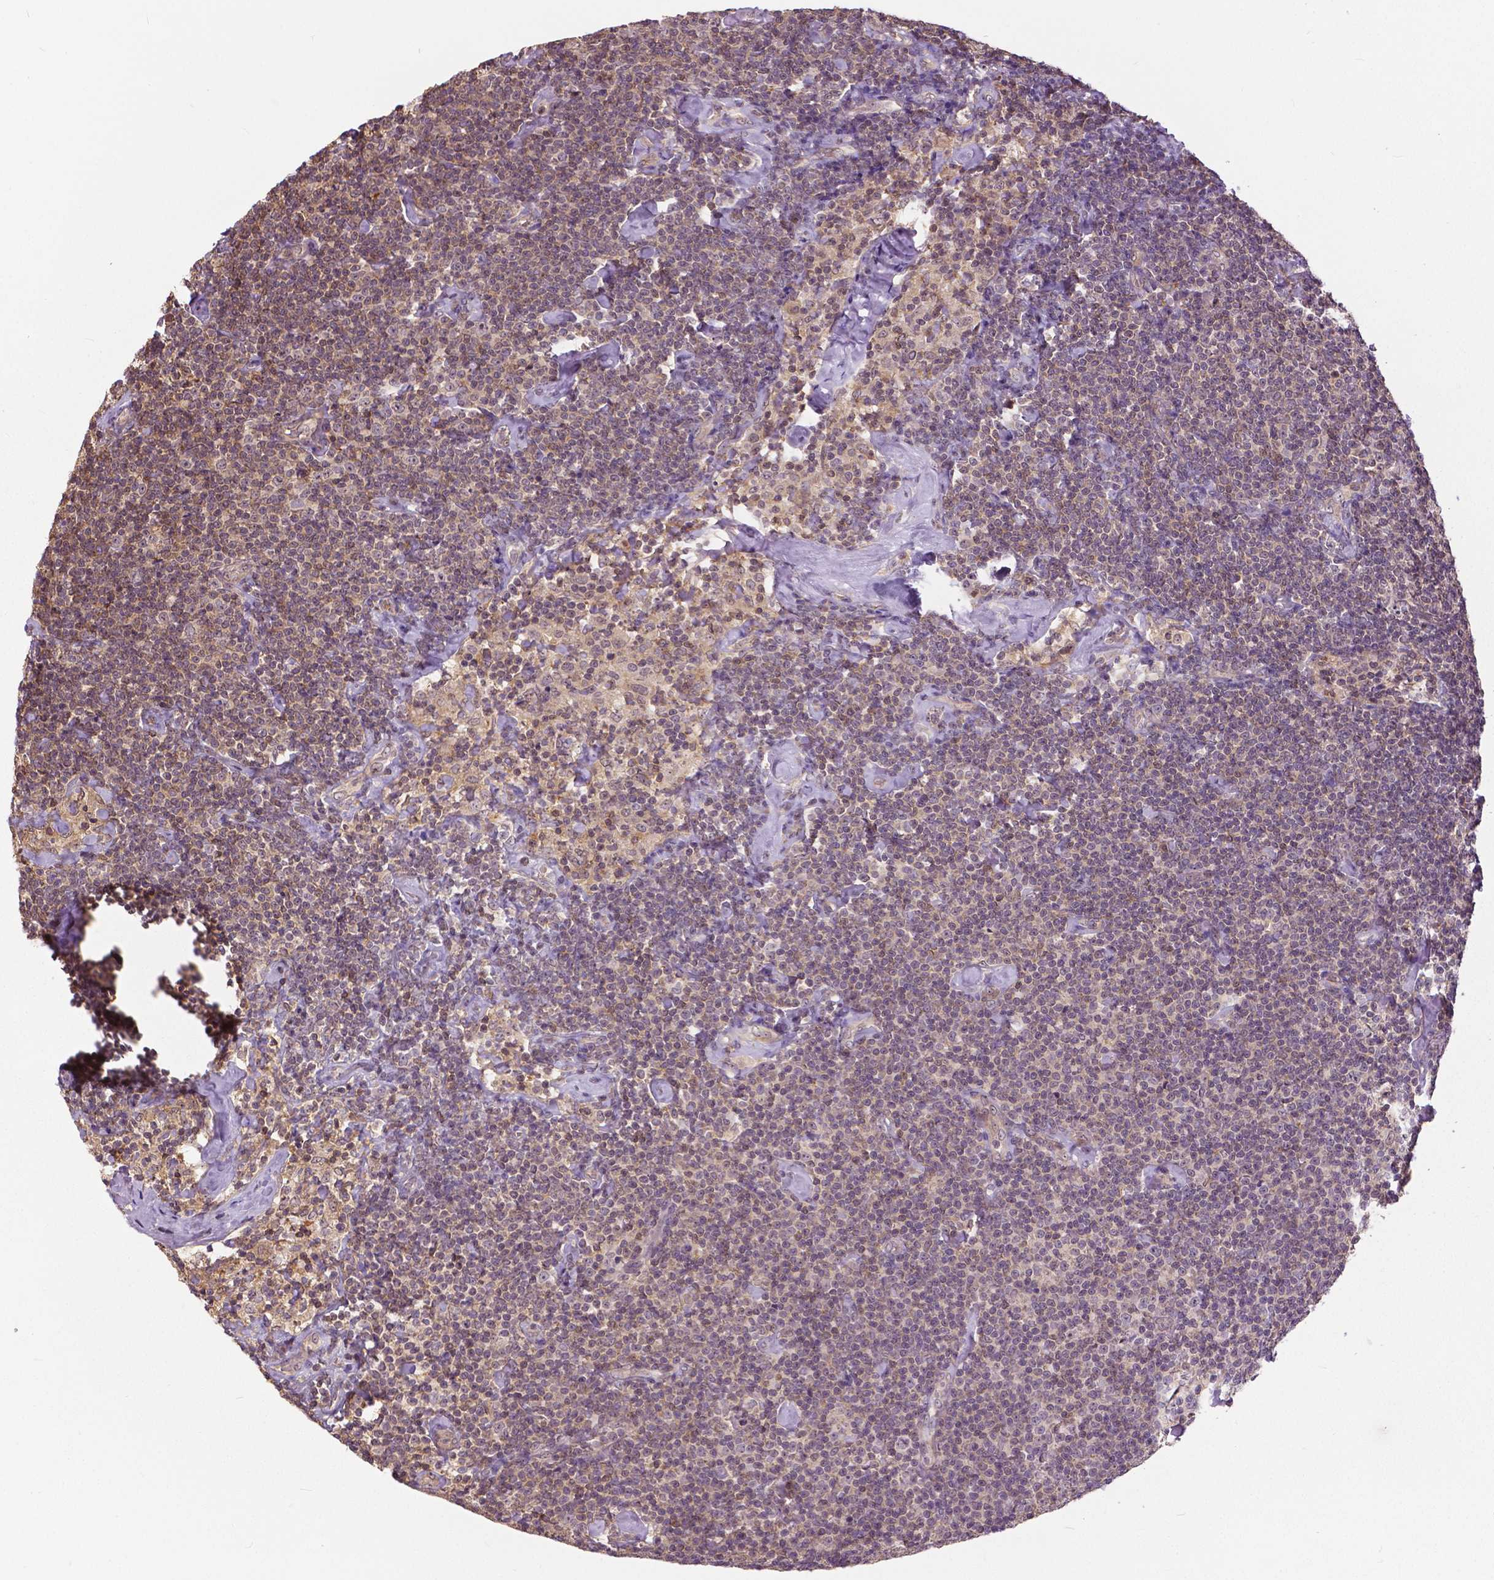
{"staining": {"intensity": "negative", "quantity": "none", "location": "none"}, "tissue": "lymphoma", "cell_type": "Tumor cells", "image_type": "cancer", "snomed": [{"axis": "morphology", "description": "Malignant lymphoma, non-Hodgkin's type, Low grade"}, {"axis": "topography", "description": "Lymph node"}], "caption": "Immunohistochemistry (IHC) histopathology image of human lymphoma stained for a protein (brown), which displays no positivity in tumor cells.", "gene": "ANXA13", "patient": {"sex": "male", "age": 81}}